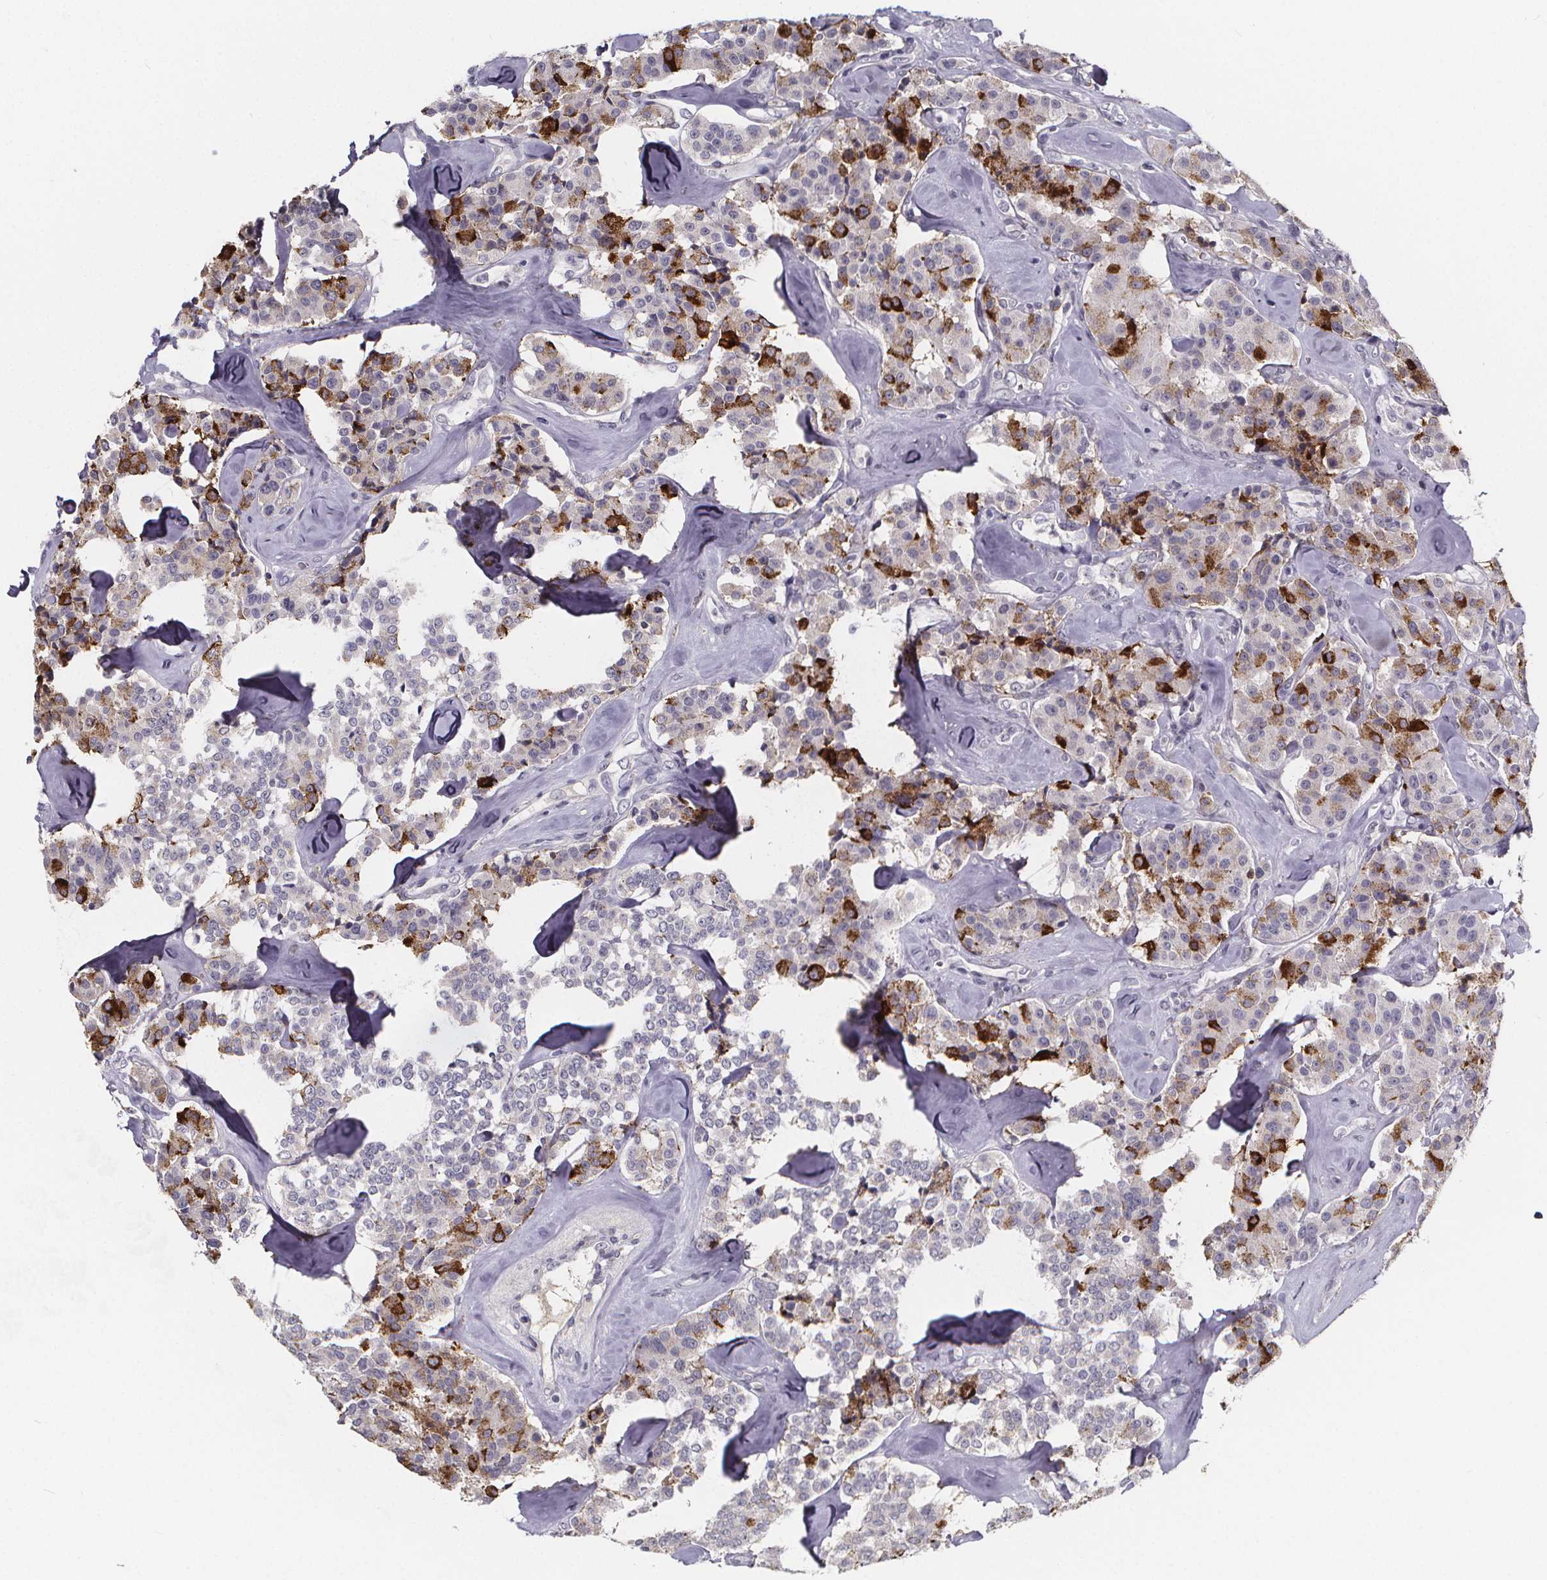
{"staining": {"intensity": "strong", "quantity": "<25%", "location": "cytoplasmic/membranous"}, "tissue": "carcinoid", "cell_type": "Tumor cells", "image_type": "cancer", "snomed": [{"axis": "morphology", "description": "Carcinoid, malignant, NOS"}, {"axis": "topography", "description": "Pancreas"}], "caption": "Approximately <25% of tumor cells in human carcinoid display strong cytoplasmic/membranous protein staining as visualized by brown immunohistochemical staining.", "gene": "AGT", "patient": {"sex": "male", "age": 41}}